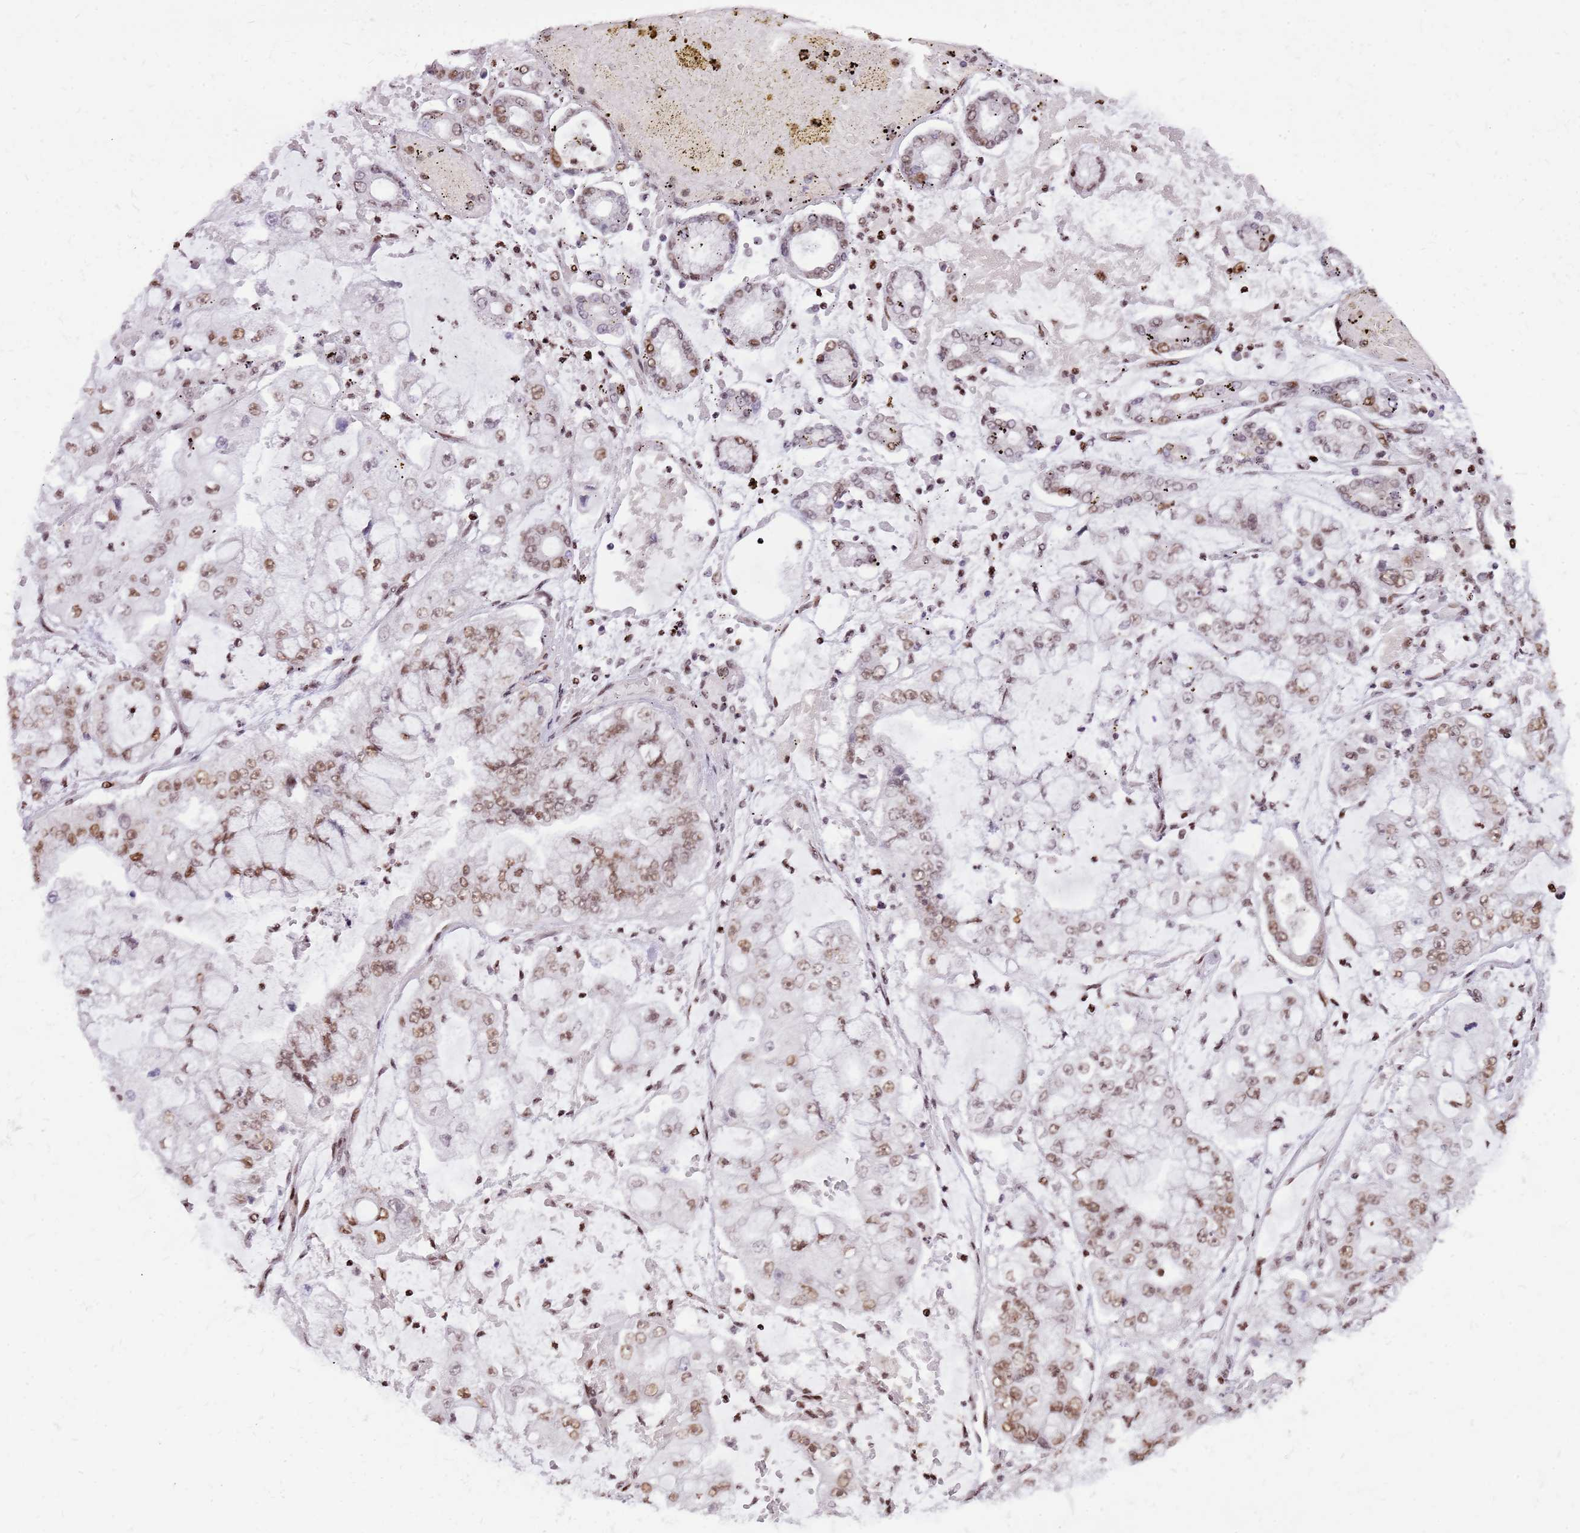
{"staining": {"intensity": "moderate", "quantity": ">75%", "location": "nuclear"}, "tissue": "stomach cancer", "cell_type": "Tumor cells", "image_type": "cancer", "snomed": [{"axis": "morphology", "description": "Adenocarcinoma, NOS"}, {"axis": "topography", "description": "Stomach"}], "caption": "Immunohistochemistry (IHC) of stomach cancer (adenocarcinoma) demonstrates medium levels of moderate nuclear staining in about >75% of tumor cells.", "gene": "WASHC4", "patient": {"sex": "male", "age": 76}}